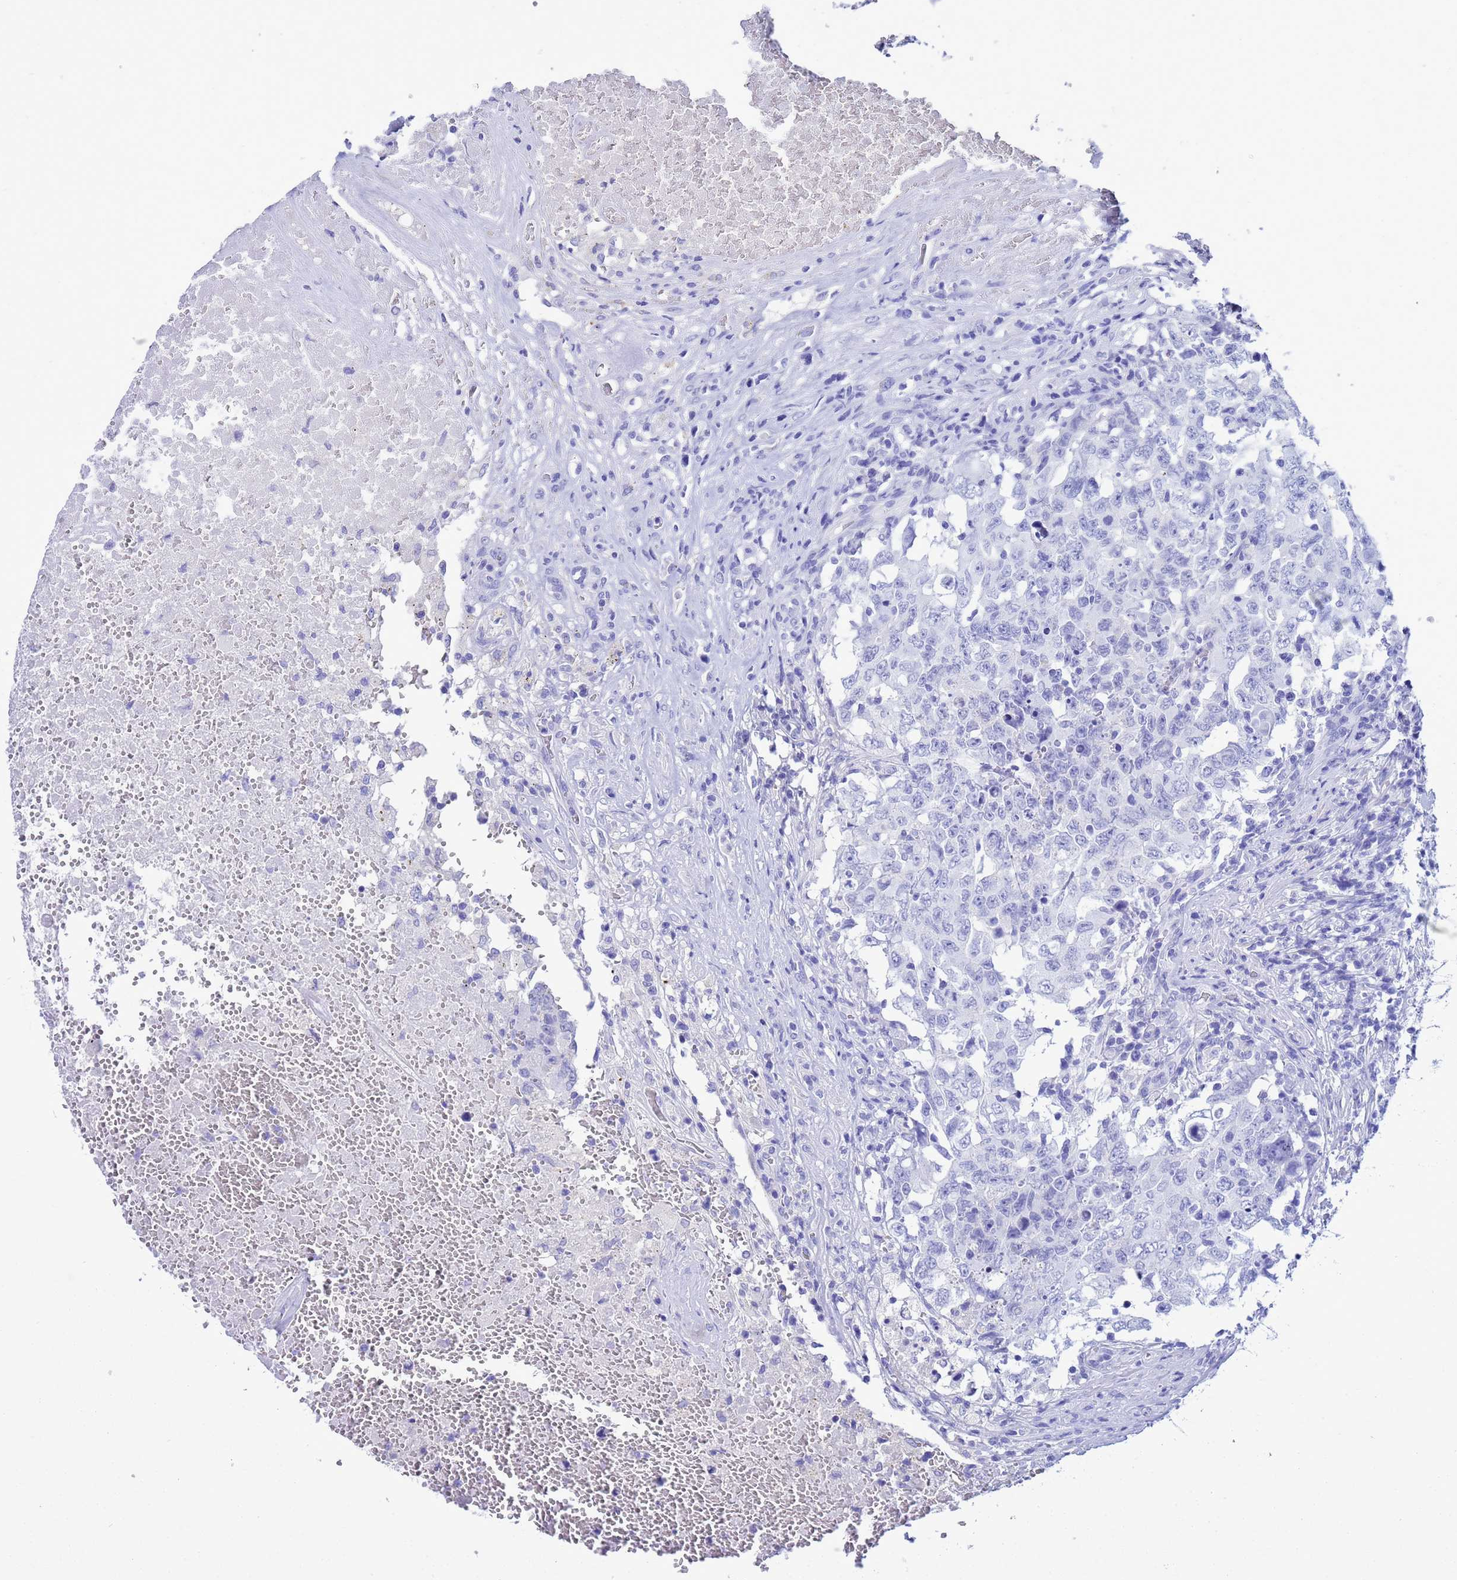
{"staining": {"intensity": "negative", "quantity": "none", "location": "none"}, "tissue": "testis cancer", "cell_type": "Tumor cells", "image_type": "cancer", "snomed": [{"axis": "morphology", "description": "Carcinoma, Embryonal, NOS"}, {"axis": "topography", "description": "Testis"}], "caption": "IHC photomicrograph of neoplastic tissue: human testis embryonal carcinoma stained with DAB displays no significant protein staining in tumor cells.", "gene": "AKR1C2", "patient": {"sex": "male", "age": 26}}